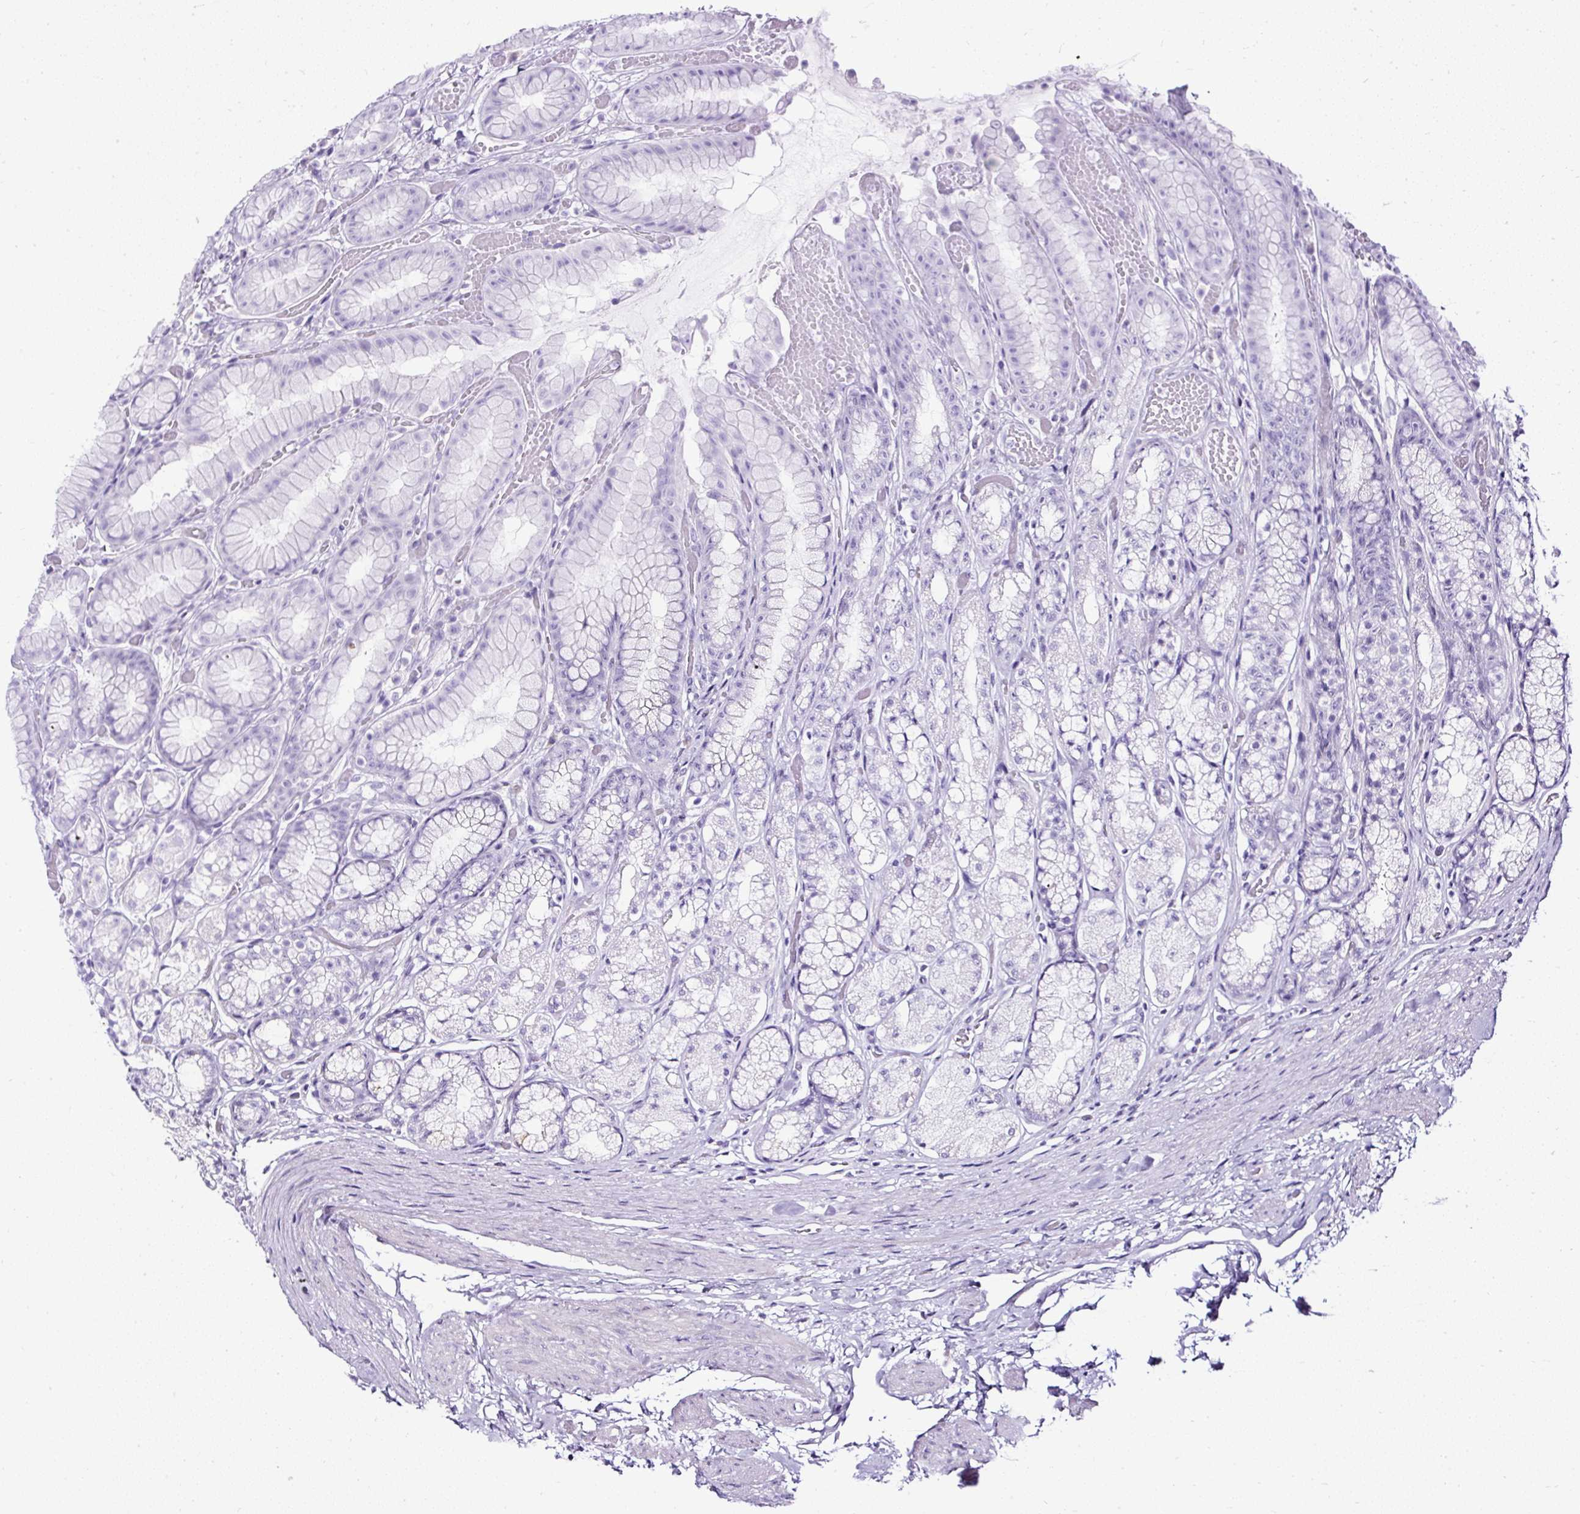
{"staining": {"intensity": "negative", "quantity": "none", "location": "none"}, "tissue": "stomach", "cell_type": "Glandular cells", "image_type": "normal", "snomed": [{"axis": "morphology", "description": "Normal tissue, NOS"}, {"axis": "topography", "description": "Smooth muscle"}, {"axis": "topography", "description": "Stomach"}], "caption": "Stomach stained for a protein using immunohistochemistry (IHC) shows no positivity glandular cells.", "gene": "UPP1", "patient": {"sex": "male", "age": 70}}